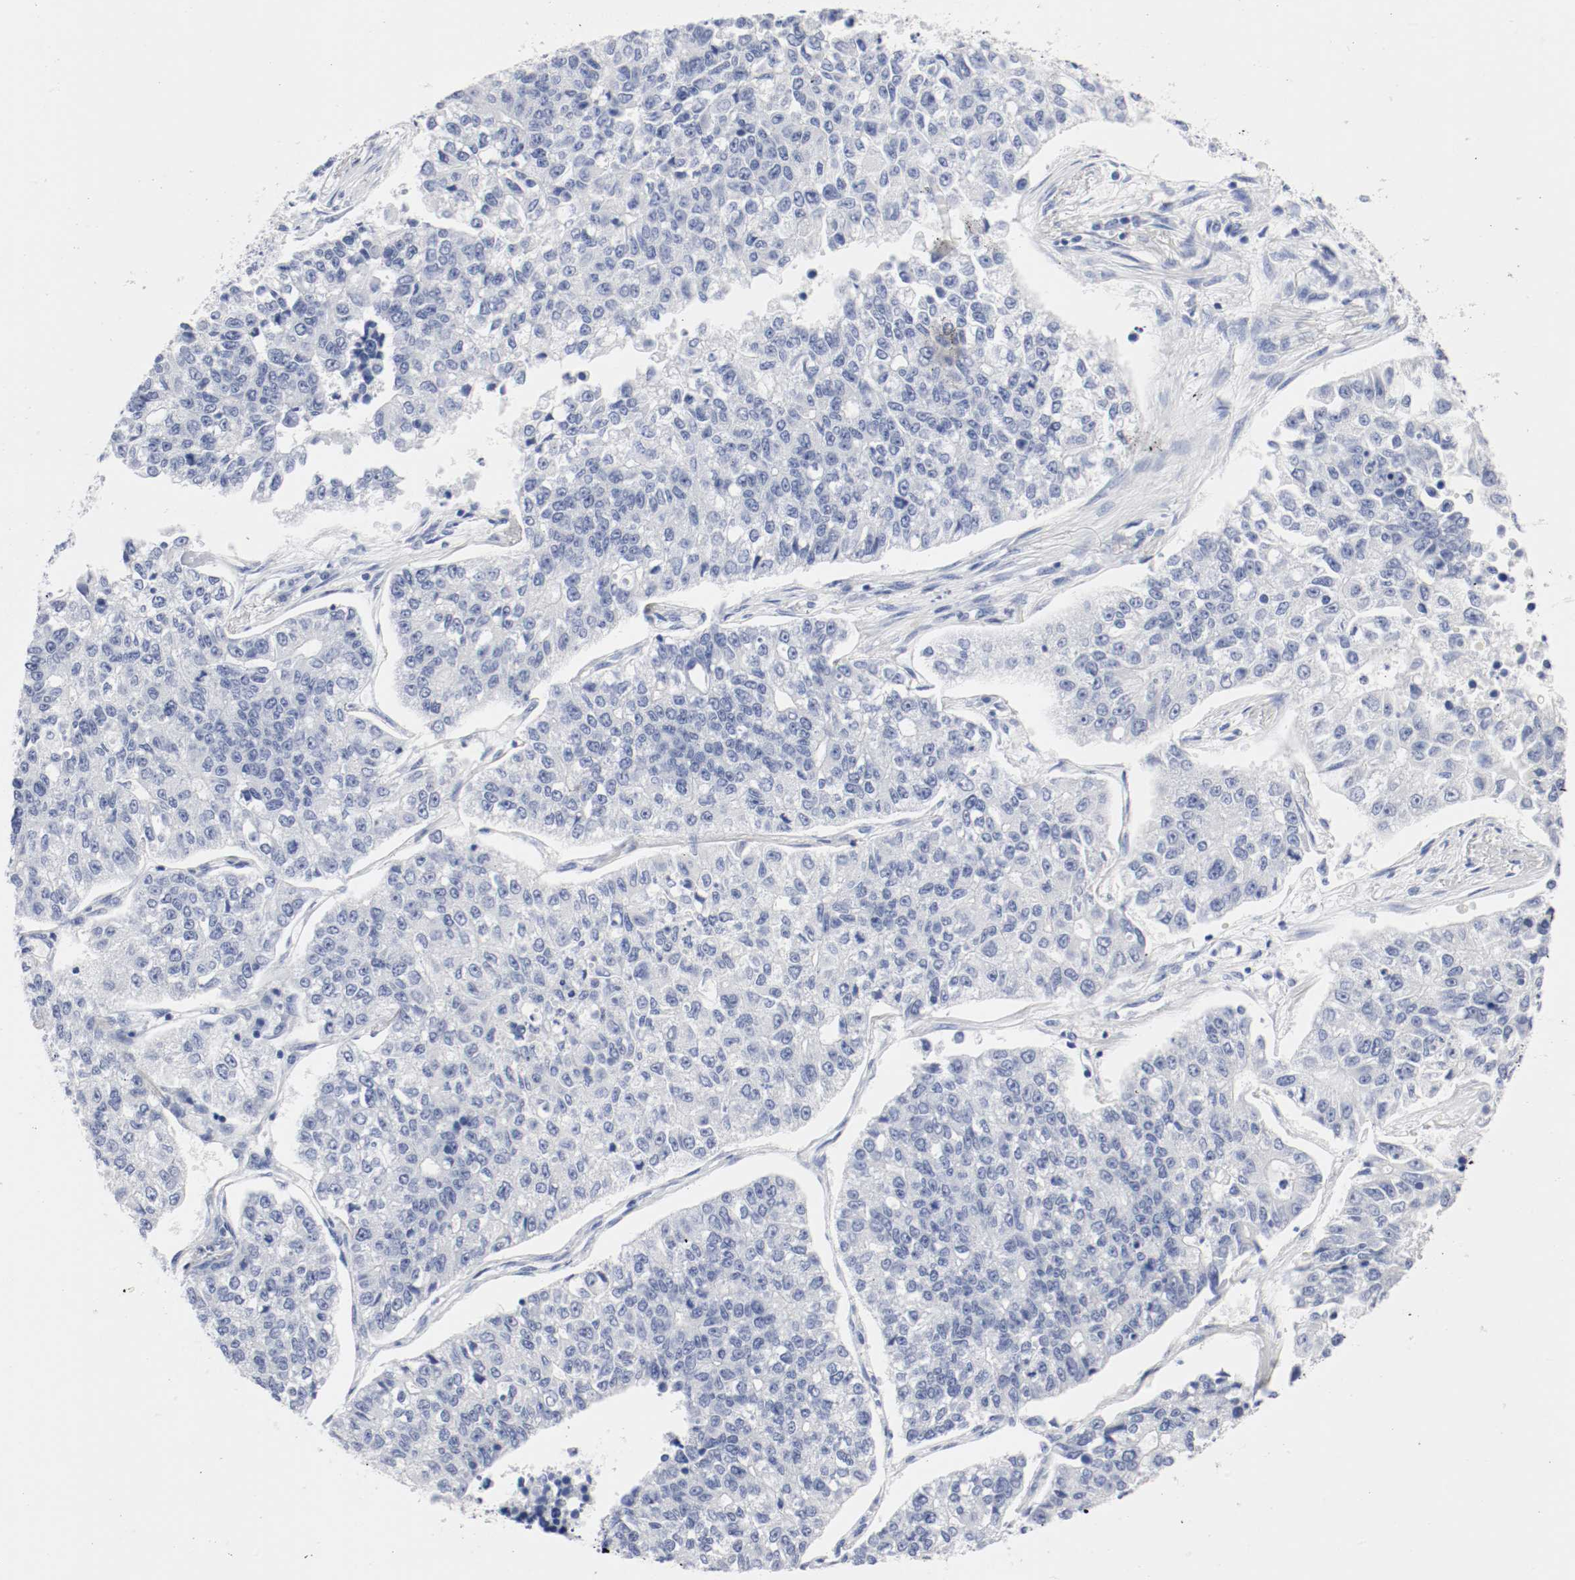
{"staining": {"intensity": "negative", "quantity": "none", "location": "none"}, "tissue": "lung cancer", "cell_type": "Tumor cells", "image_type": "cancer", "snomed": [{"axis": "morphology", "description": "Adenocarcinoma, NOS"}, {"axis": "topography", "description": "Lung"}], "caption": "Micrograph shows no significant protein expression in tumor cells of lung cancer.", "gene": "GAD1", "patient": {"sex": "male", "age": 49}}